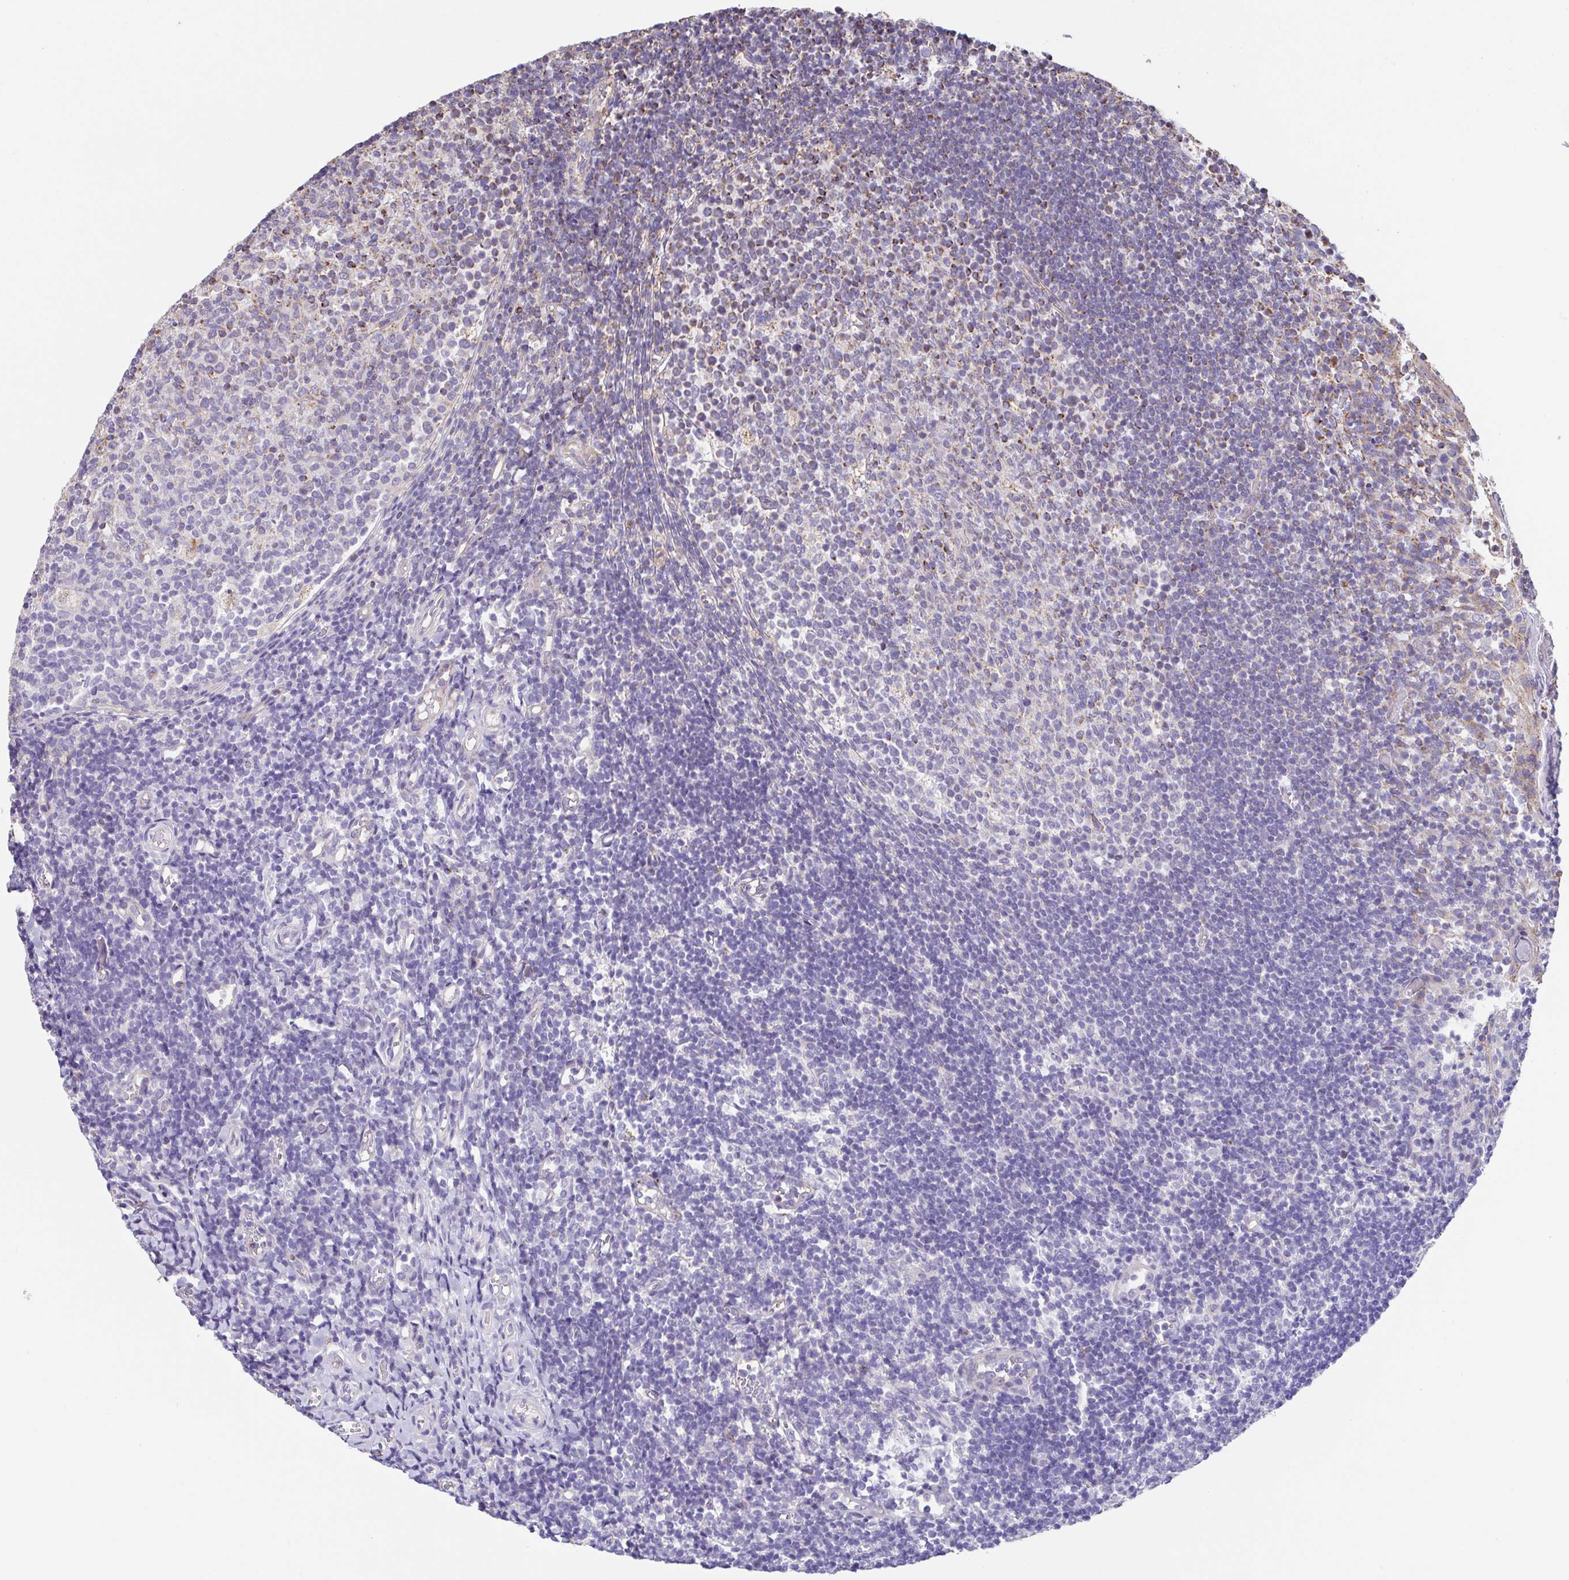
{"staining": {"intensity": "weak", "quantity": "25%-75%", "location": "cytoplasmic/membranous"}, "tissue": "tonsil", "cell_type": "Germinal center cells", "image_type": "normal", "snomed": [{"axis": "morphology", "description": "Normal tissue, NOS"}, {"axis": "topography", "description": "Tonsil"}], "caption": "Tonsil stained with a brown dye exhibits weak cytoplasmic/membranous positive expression in approximately 25%-75% of germinal center cells.", "gene": "GINM1", "patient": {"sex": "female", "age": 10}}